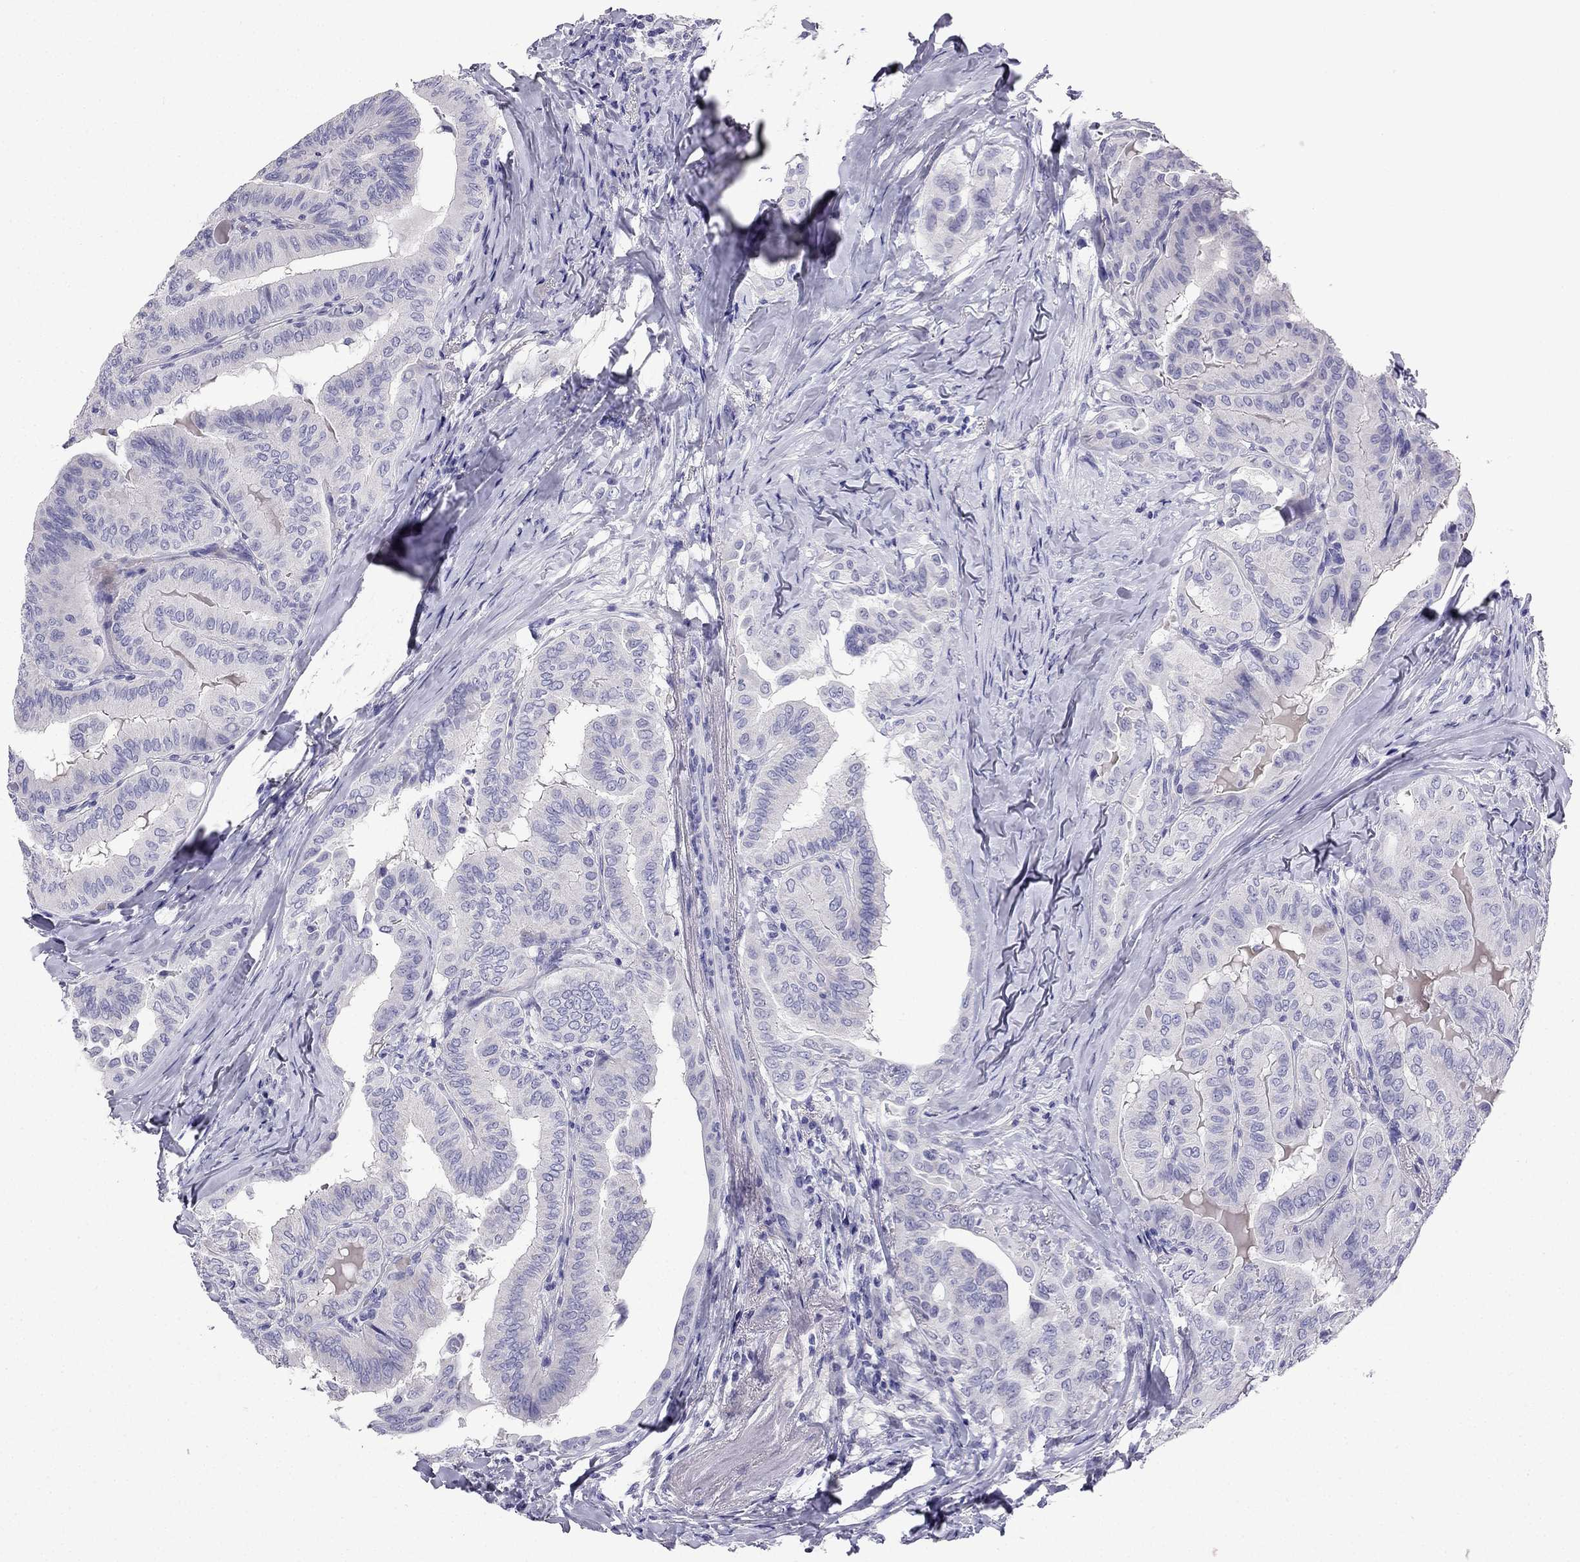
{"staining": {"intensity": "negative", "quantity": "none", "location": "none"}, "tissue": "thyroid cancer", "cell_type": "Tumor cells", "image_type": "cancer", "snomed": [{"axis": "morphology", "description": "Papillary adenocarcinoma, NOS"}, {"axis": "topography", "description": "Thyroid gland"}], "caption": "Immunohistochemical staining of thyroid papillary adenocarcinoma shows no significant expression in tumor cells.", "gene": "NPTX1", "patient": {"sex": "female", "age": 68}}